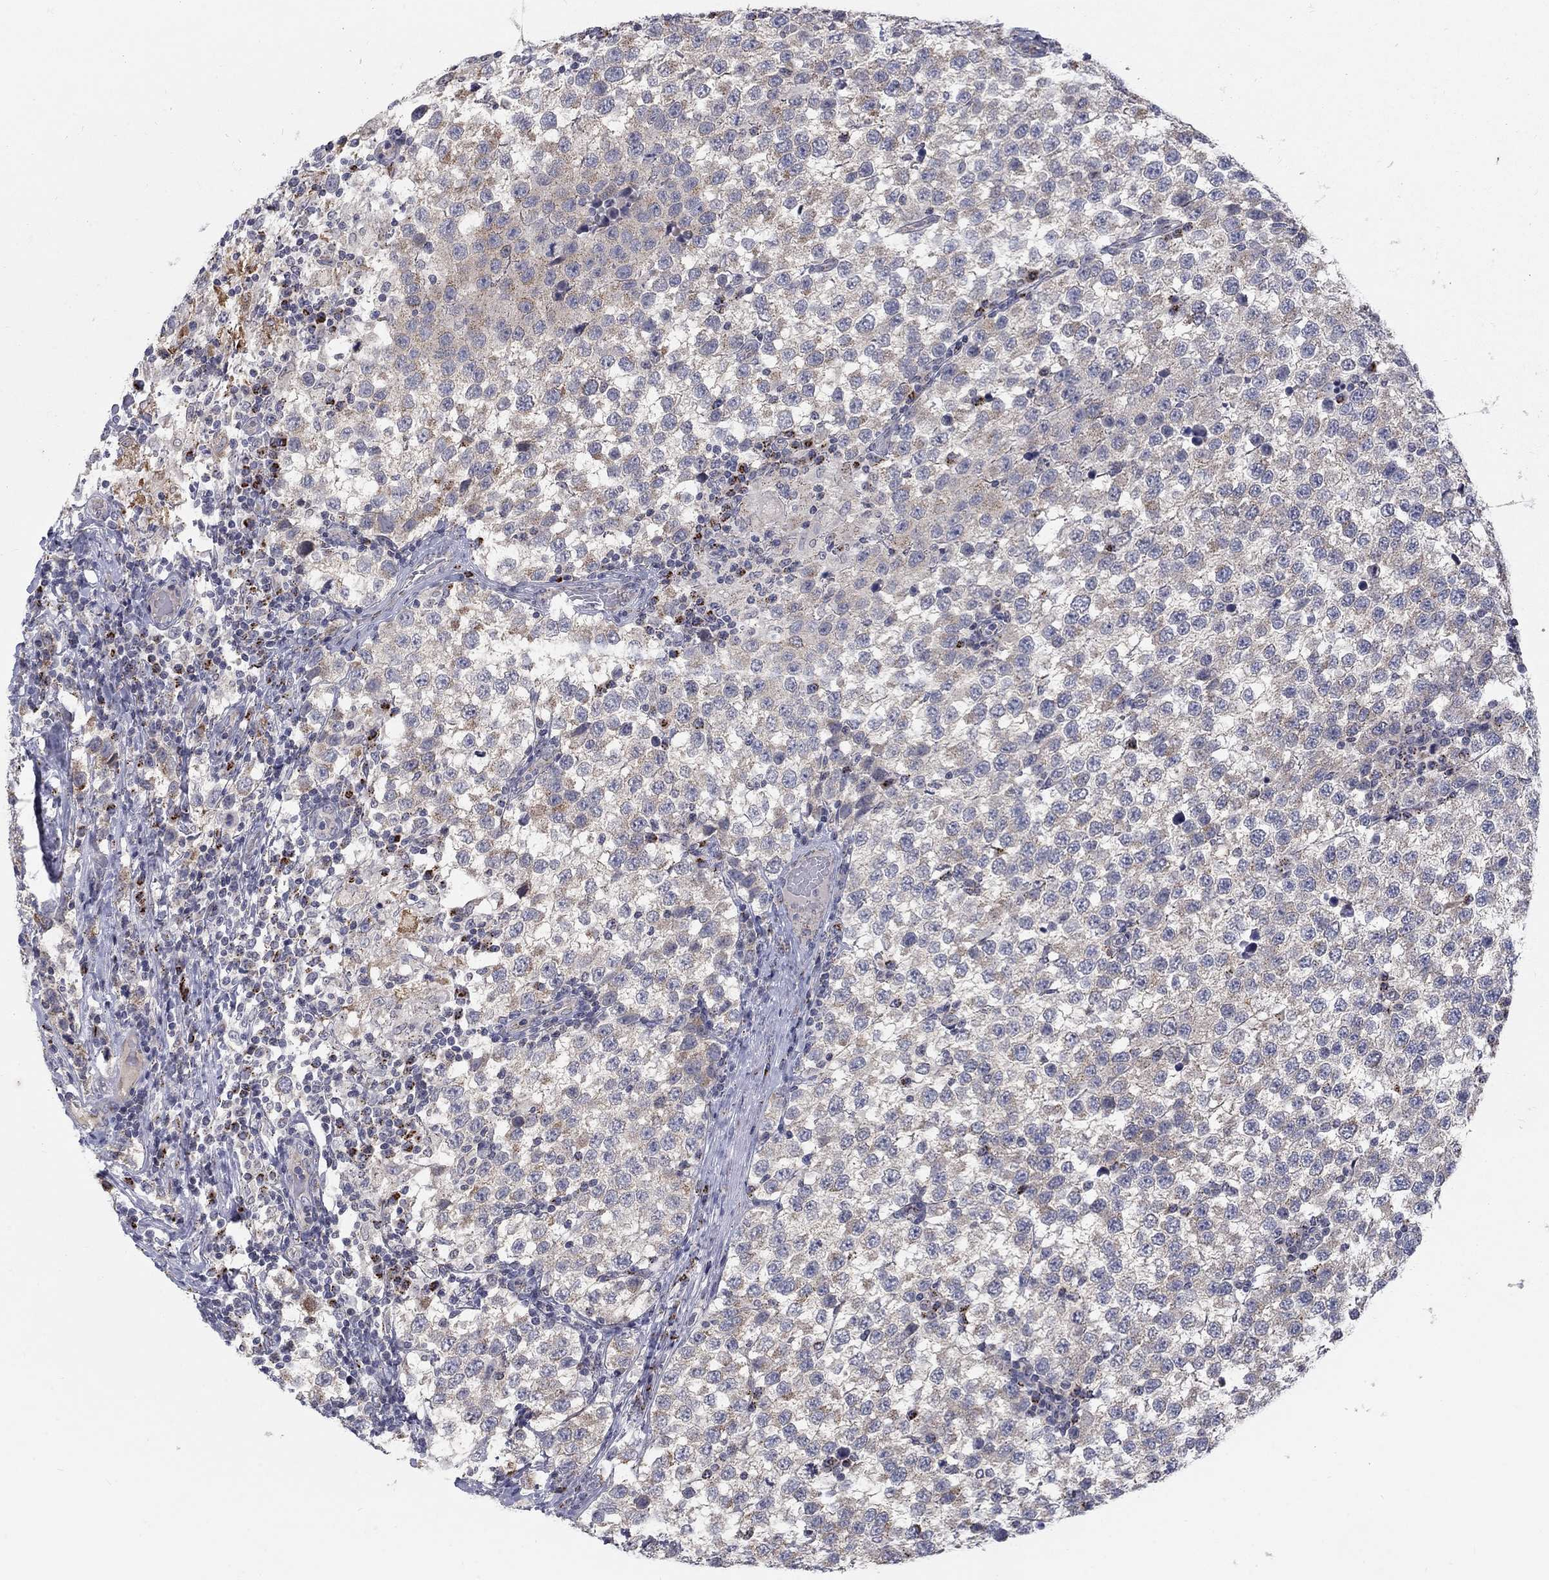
{"staining": {"intensity": "weak", "quantity": "25%-75%", "location": "cytoplasmic/membranous"}, "tissue": "testis cancer", "cell_type": "Tumor cells", "image_type": "cancer", "snomed": [{"axis": "morphology", "description": "Seminoma, NOS"}, {"axis": "topography", "description": "Testis"}], "caption": "Testis cancer stained for a protein (brown) shows weak cytoplasmic/membranous positive positivity in about 25%-75% of tumor cells.", "gene": "PANK3", "patient": {"sex": "male", "age": 34}}